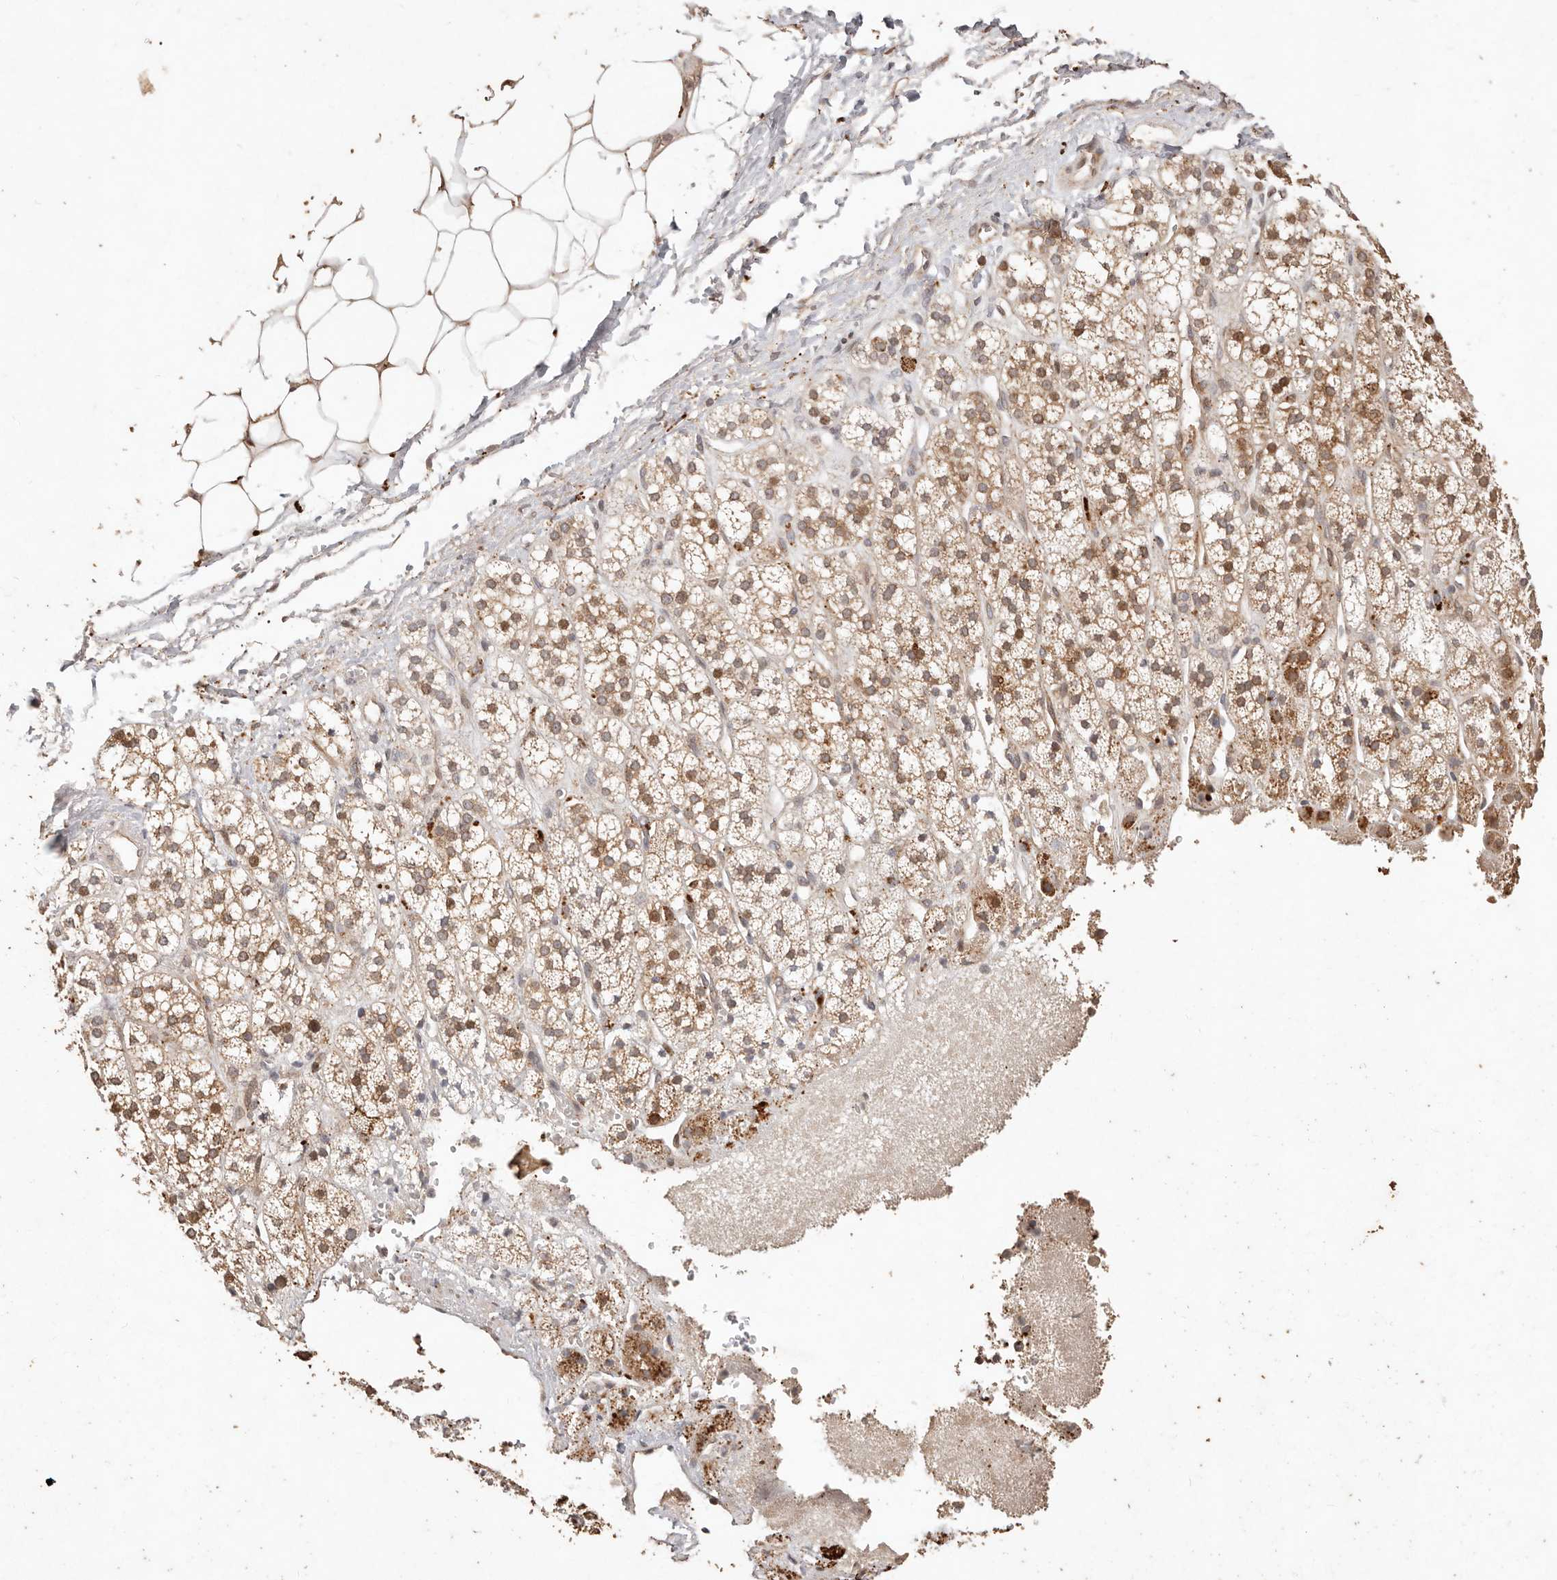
{"staining": {"intensity": "strong", "quantity": "25%-75%", "location": "cytoplasmic/membranous,nuclear"}, "tissue": "adrenal gland", "cell_type": "Glandular cells", "image_type": "normal", "snomed": [{"axis": "morphology", "description": "Normal tissue, NOS"}, {"axis": "topography", "description": "Adrenal gland"}], "caption": "Adrenal gland stained with DAB (3,3'-diaminobenzidine) immunohistochemistry (IHC) shows high levels of strong cytoplasmic/membranous,nuclear positivity in about 25%-75% of glandular cells.", "gene": "KIF9", "patient": {"sex": "male", "age": 56}}